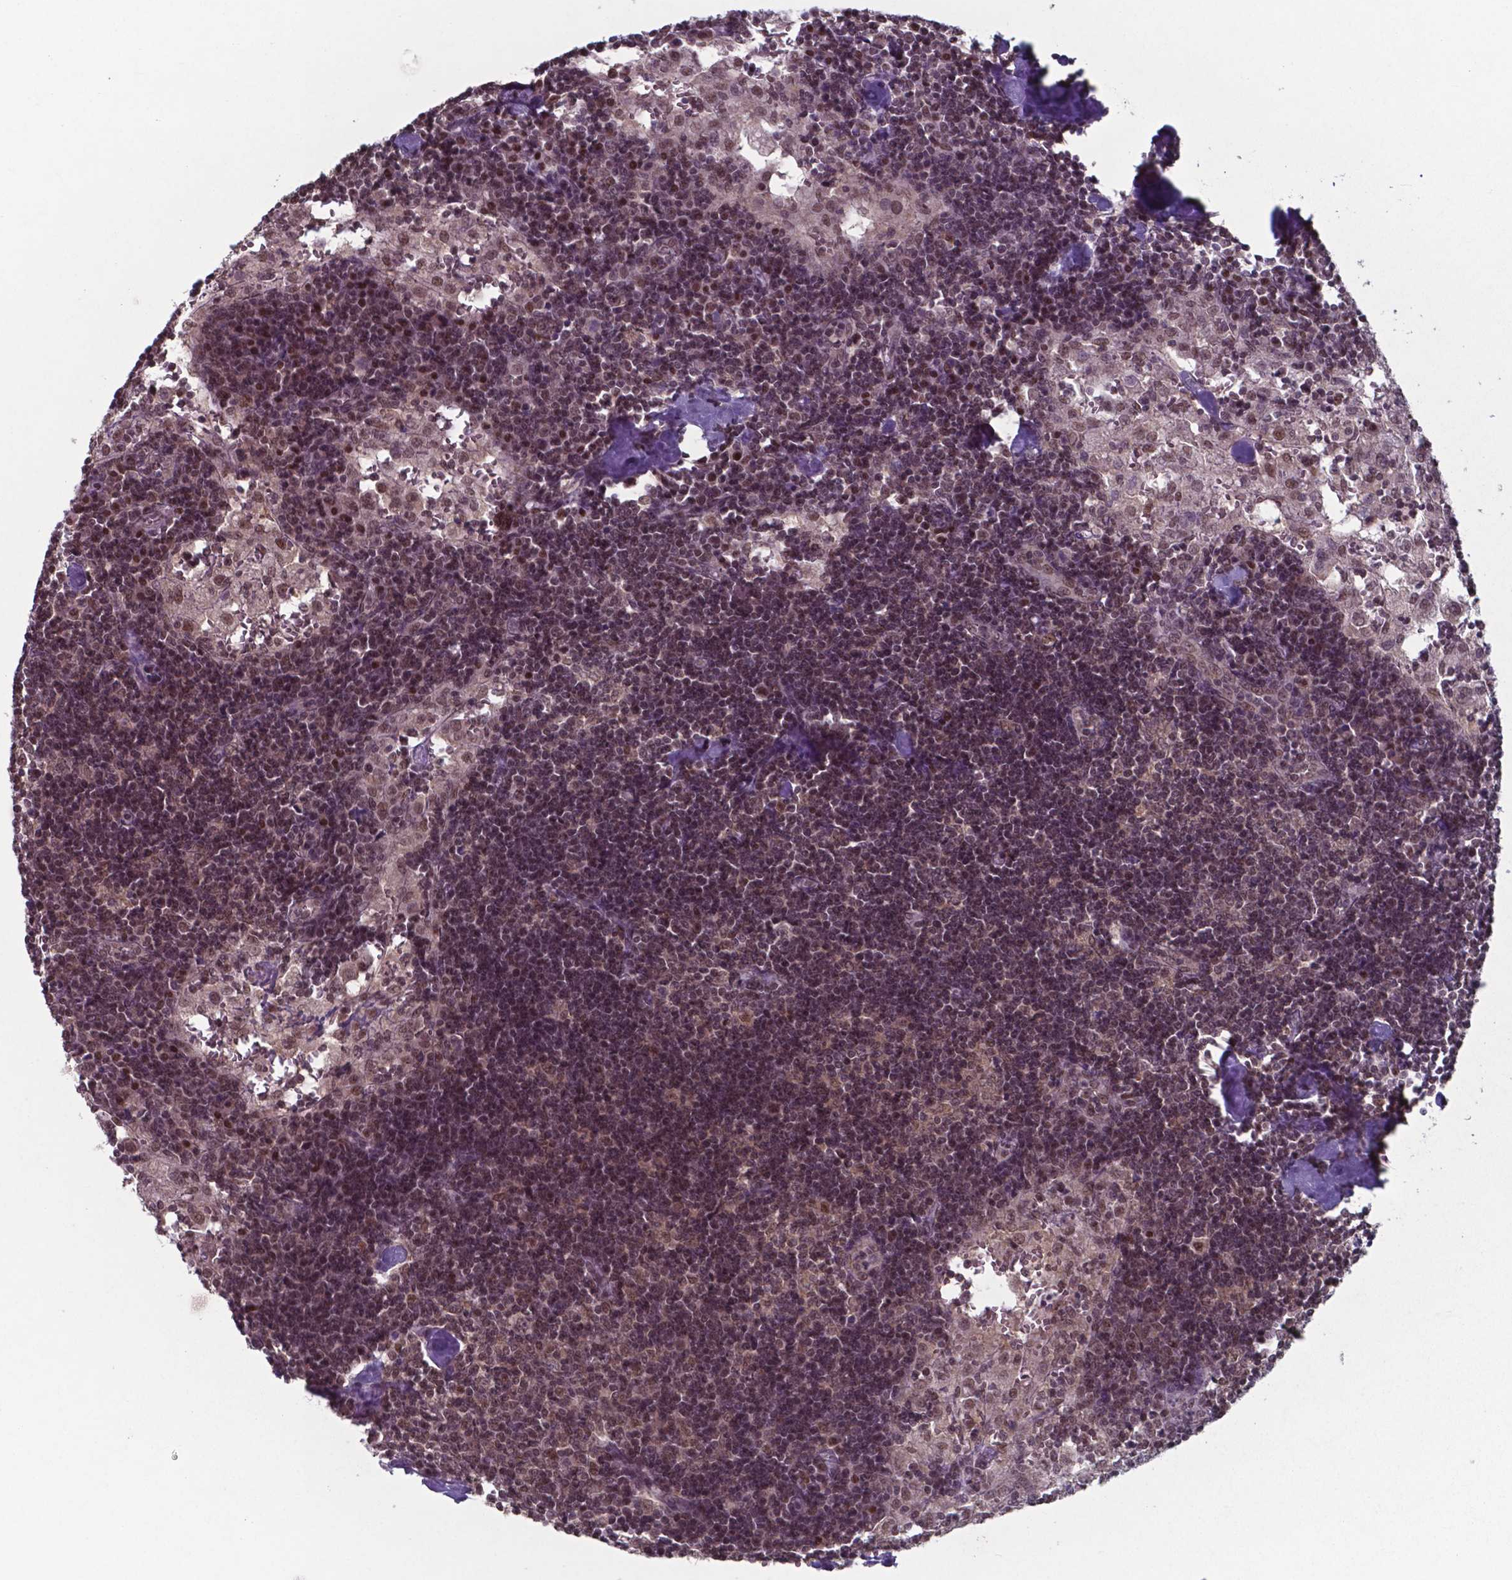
{"staining": {"intensity": "moderate", "quantity": ">75%", "location": "nuclear"}, "tissue": "lymph node", "cell_type": "Germinal center cells", "image_type": "normal", "snomed": [{"axis": "morphology", "description": "Normal tissue, NOS"}, {"axis": "topography", "description": "Lymph node"}], "caption": "There is medium levels of moderate nuclear expression in germinal center cells of normal lymph node, as demonstrated by immunohistochemical staining (brown color).", "gene": "UBA1", "patient": {"sex": "male", "age": 55}}